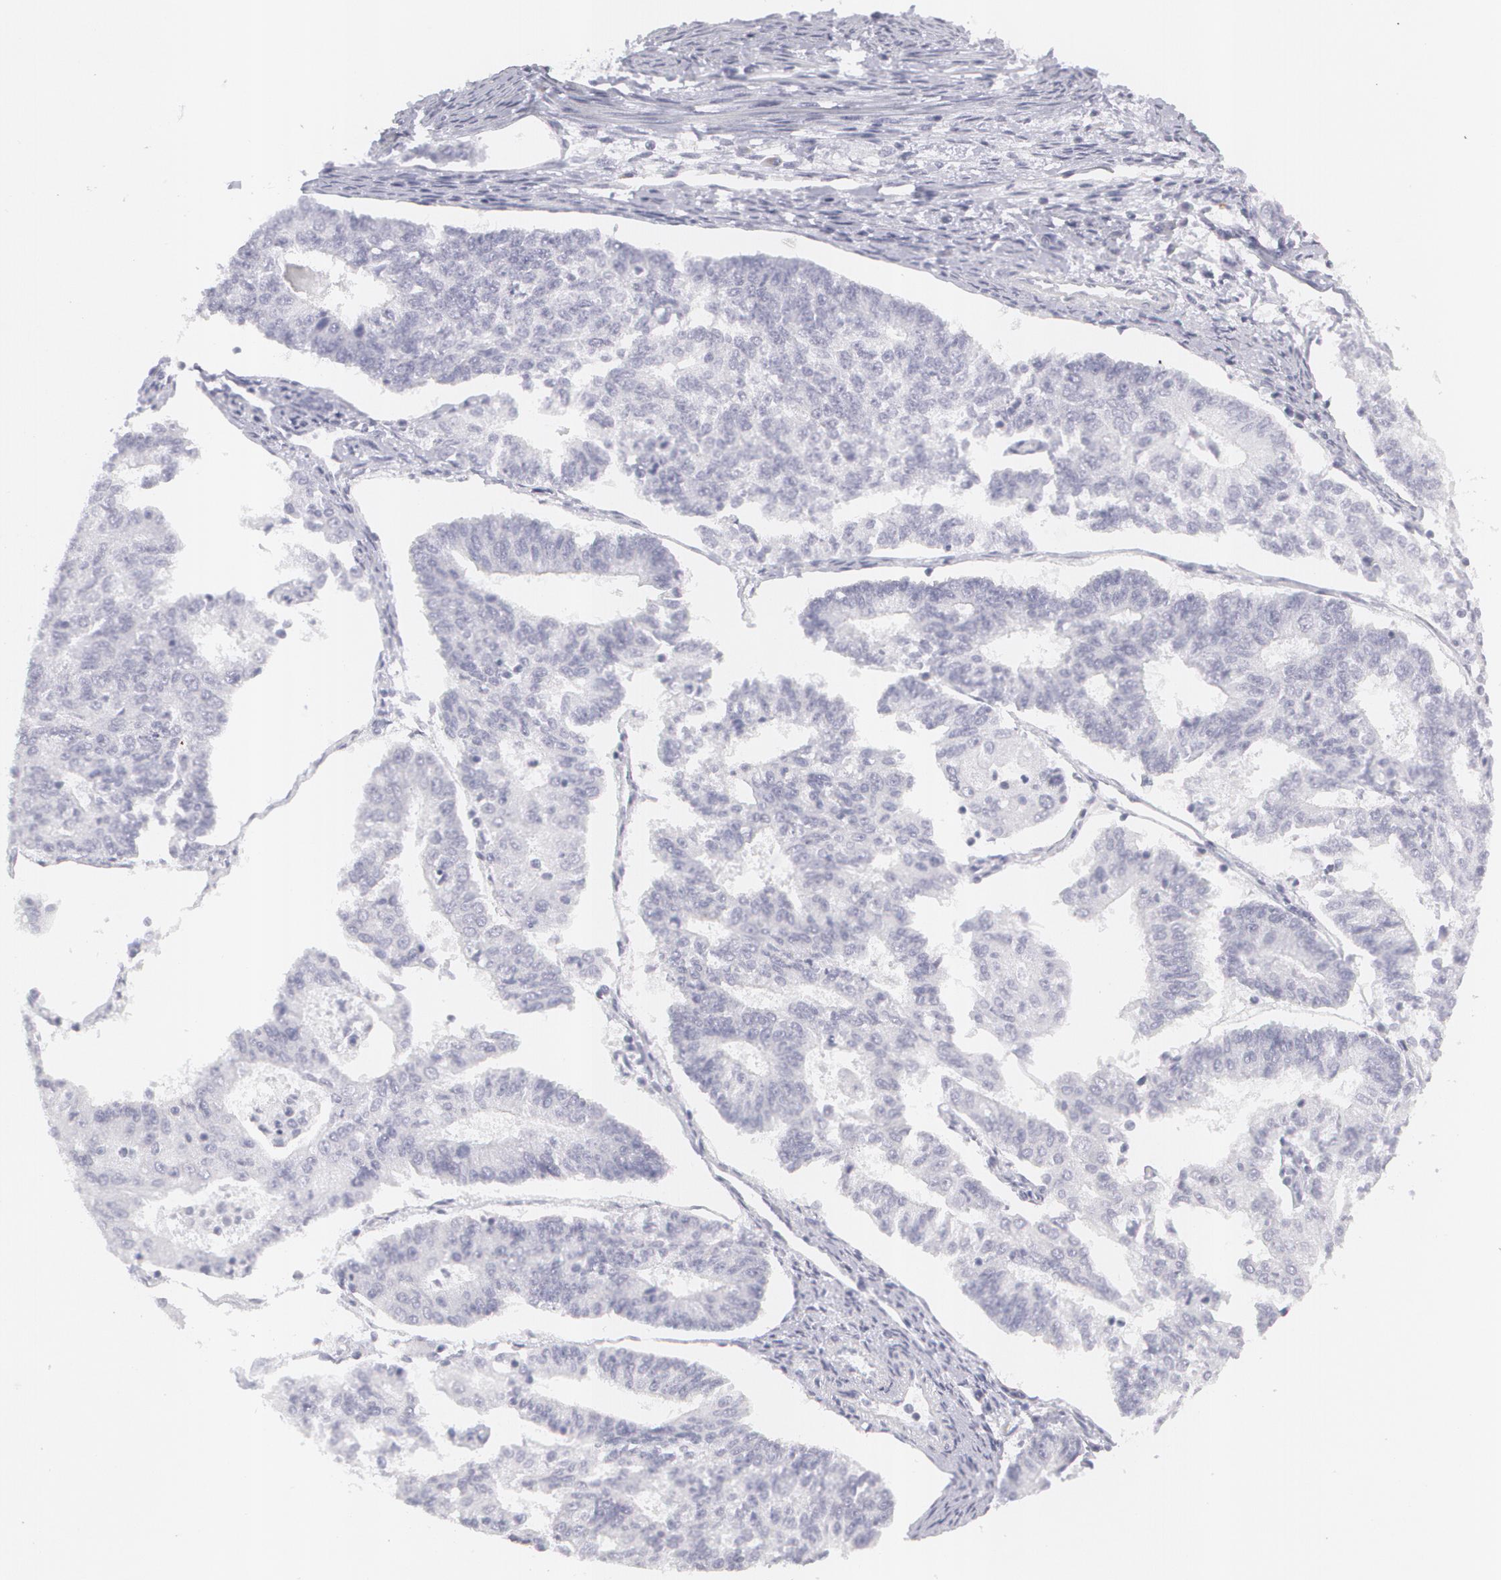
{"staining": {"intensity": "negative", "quantity": "none", "location": "none"}, "tissue": "endometrial cancer", "cell_type": "Tumor cells", "image_type": "cancer", "snomed": [{"axis": "morphology", "description": "Adenocarcinoma, NOS"}, {"axis": "topography", "description": "Endometrium"}], "caption": "Tumor cells show no significant positivity in endometrial cancer (adenocarcinoma).", "gene": "MBNL3", "patient": {"sex": "female", "age": 56}}